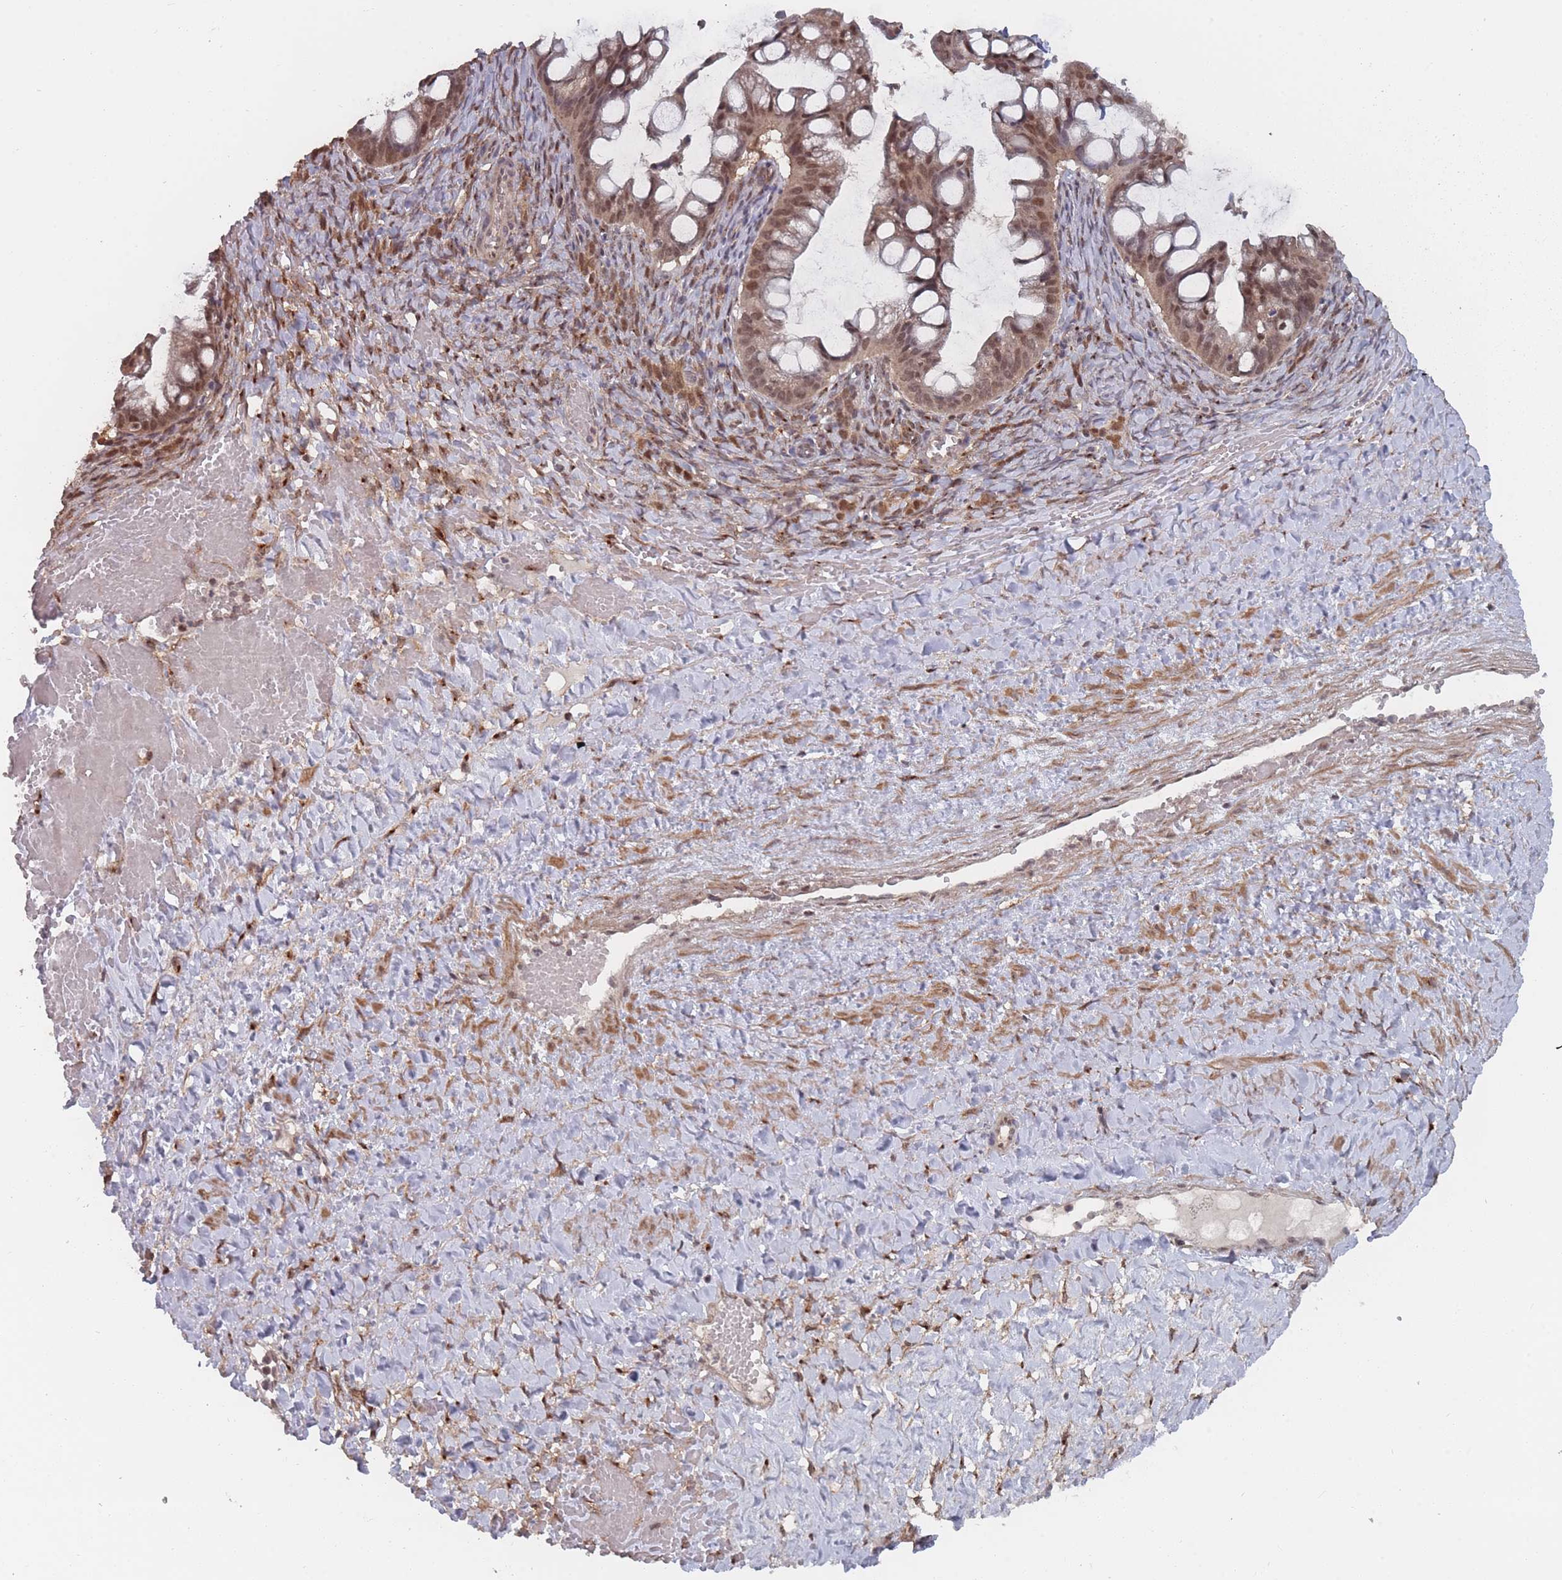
{"staining": {"intensity": "moderate", "quantity": ">75%", "location": "nuclear"}, "tissue": "ovarian cancer", "cell_type": "Tumor cells", "image_type": "cancer", "snomed": [{"axis": "morphology", "description": "Cystadenocarcinoma, mucinous, NOS"}, {"axis": "topography", "description": "Ovary"}], "caption": "Human ovarian cancer stained for a protein (brown) reveals moderate nuclear positive positivity in approximately >75% of tumor cells.", "gene": "CNTRL", "patient": {"sex": "female", "age": 73}}